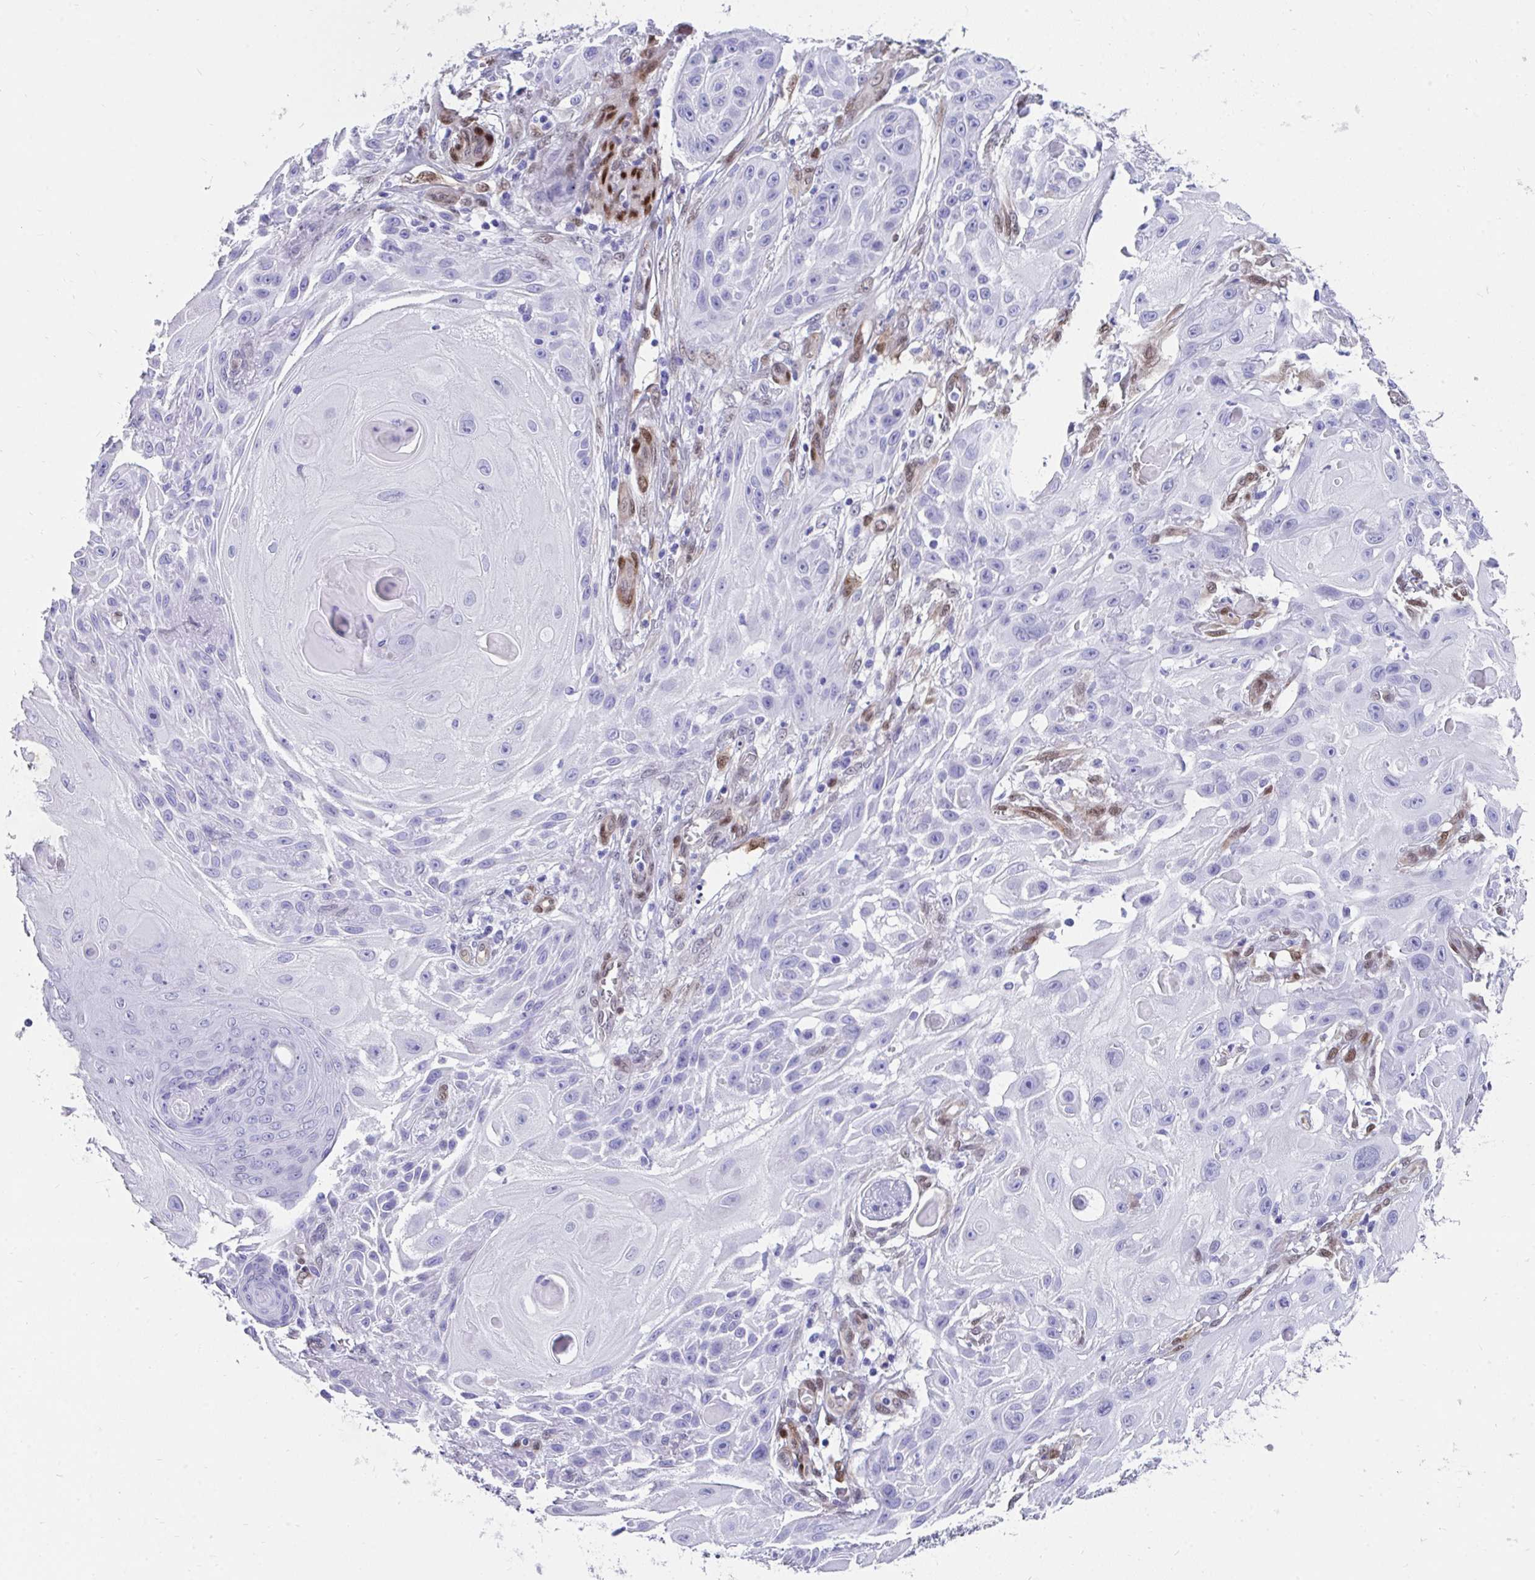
{"staining": {"intensity": "negative", "quantity": "none", "location": "none"}, "tissue": "skin cancer", "cell_type": "Tumor cells", "image_type": "cancer", "snomed": [{"axis": "morphology", "description": "Squamous cell carcinoma, NOS"}, {"axis": "topography", "description": "Skin"}], "caption": "The immunohistochemistry histopathology image has no significant positivity in tumor cells of skin cancer (squamous cell carcinoma) tissue. The staining was performed using DAB to visualize the protein expression in brown, while the nuclei were stained in blue with hematoxylin (Magnification: 20x).", "gene": "RBPMS", "patient": {"sex": "female", "age": 91}}